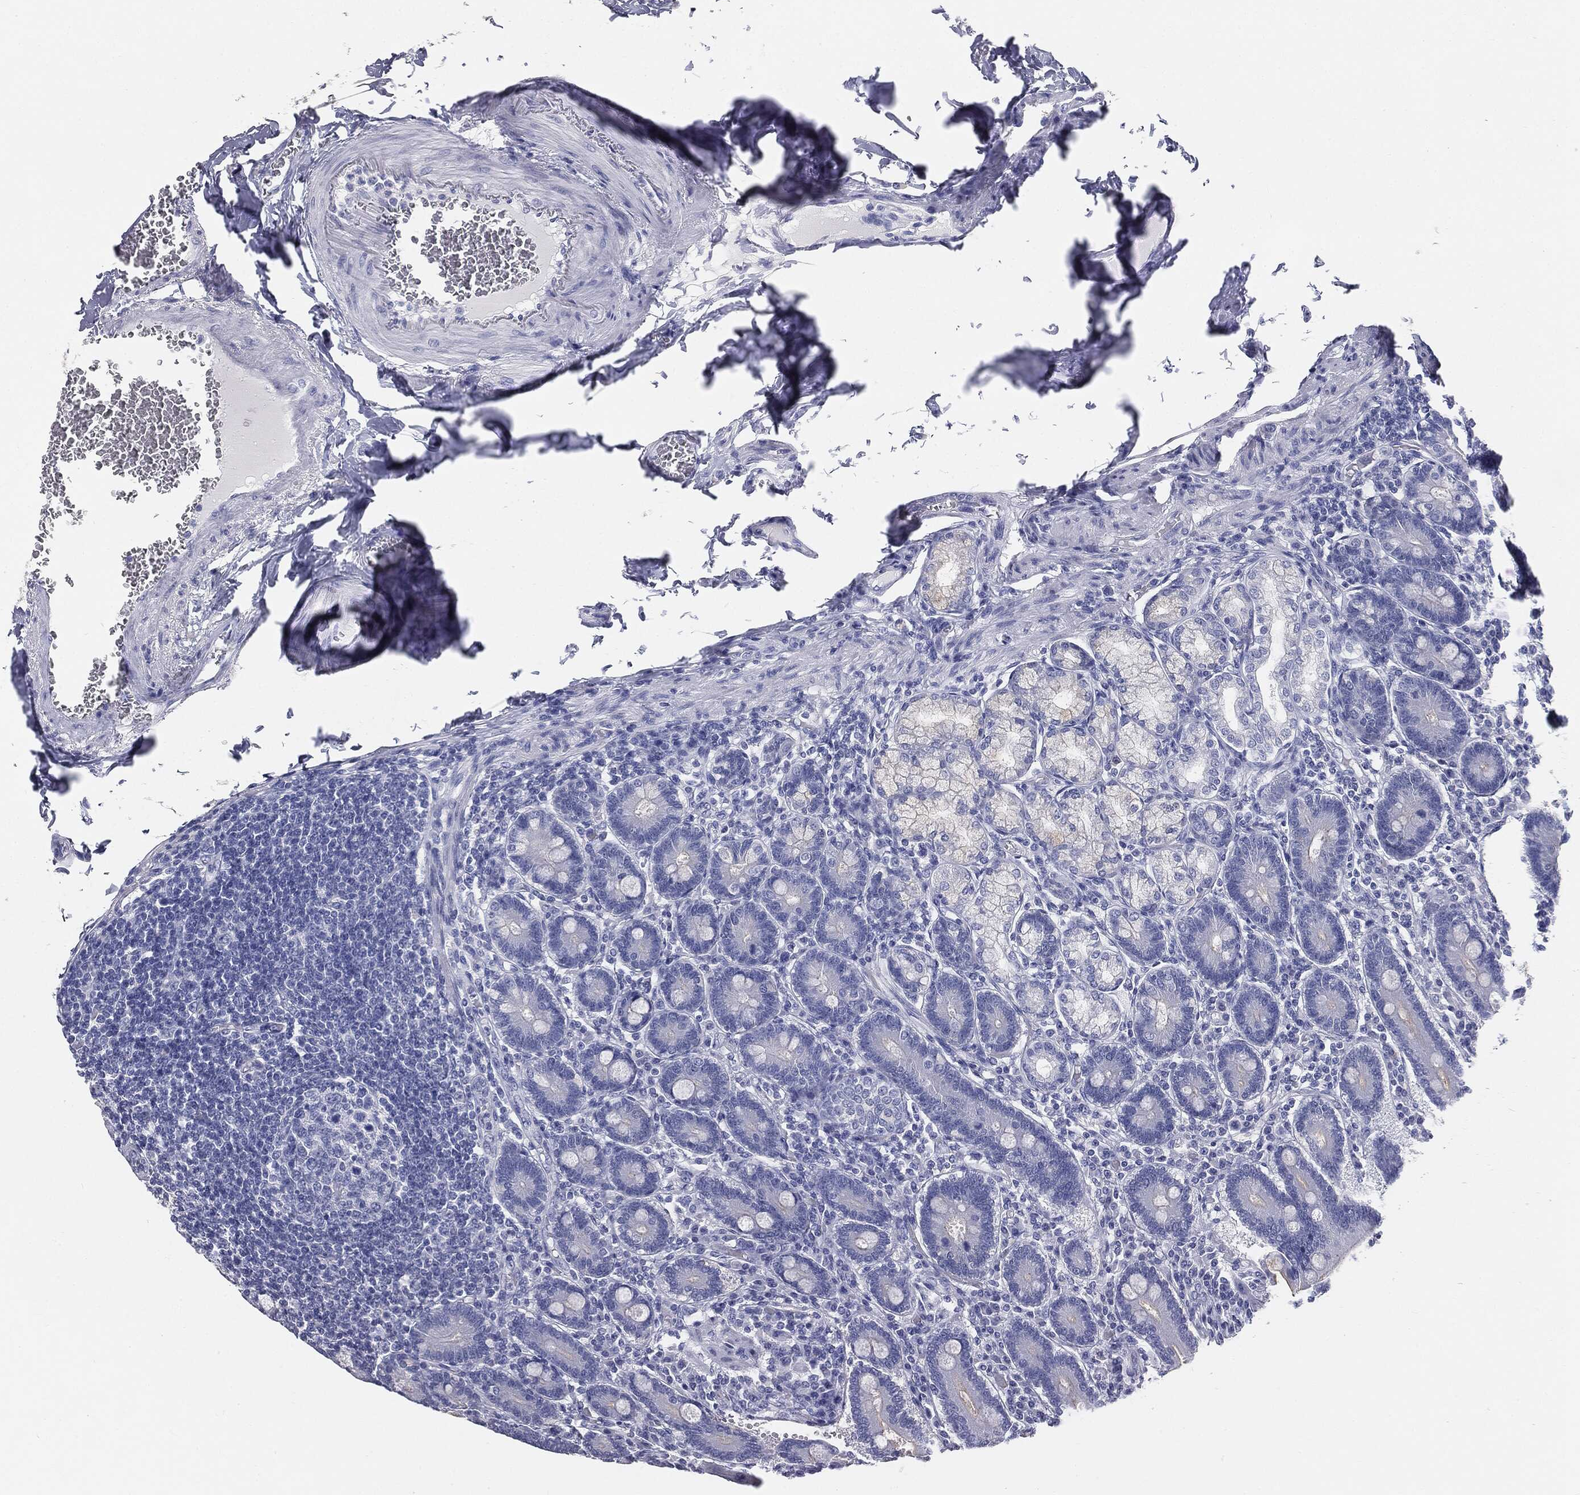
{"staining": {"intensity": "negative", "quantity": "none", "location": "none"}, "tissue": "duodenum", "cell_type": "Glandular cells", "image_type": "normal", "snomed": [{"axis": "morphology", "description": "Normal tissue, NOS"}, {"axis": "topography", "description": "Duodenum"}], "caption": "IHC micrograph of unremarkable duodenum: duodenum stained with DAB displays no significant protein staining in glandular cells.", "gene": "CUZD1", "patient": {"sex": "female", "age": 62}}